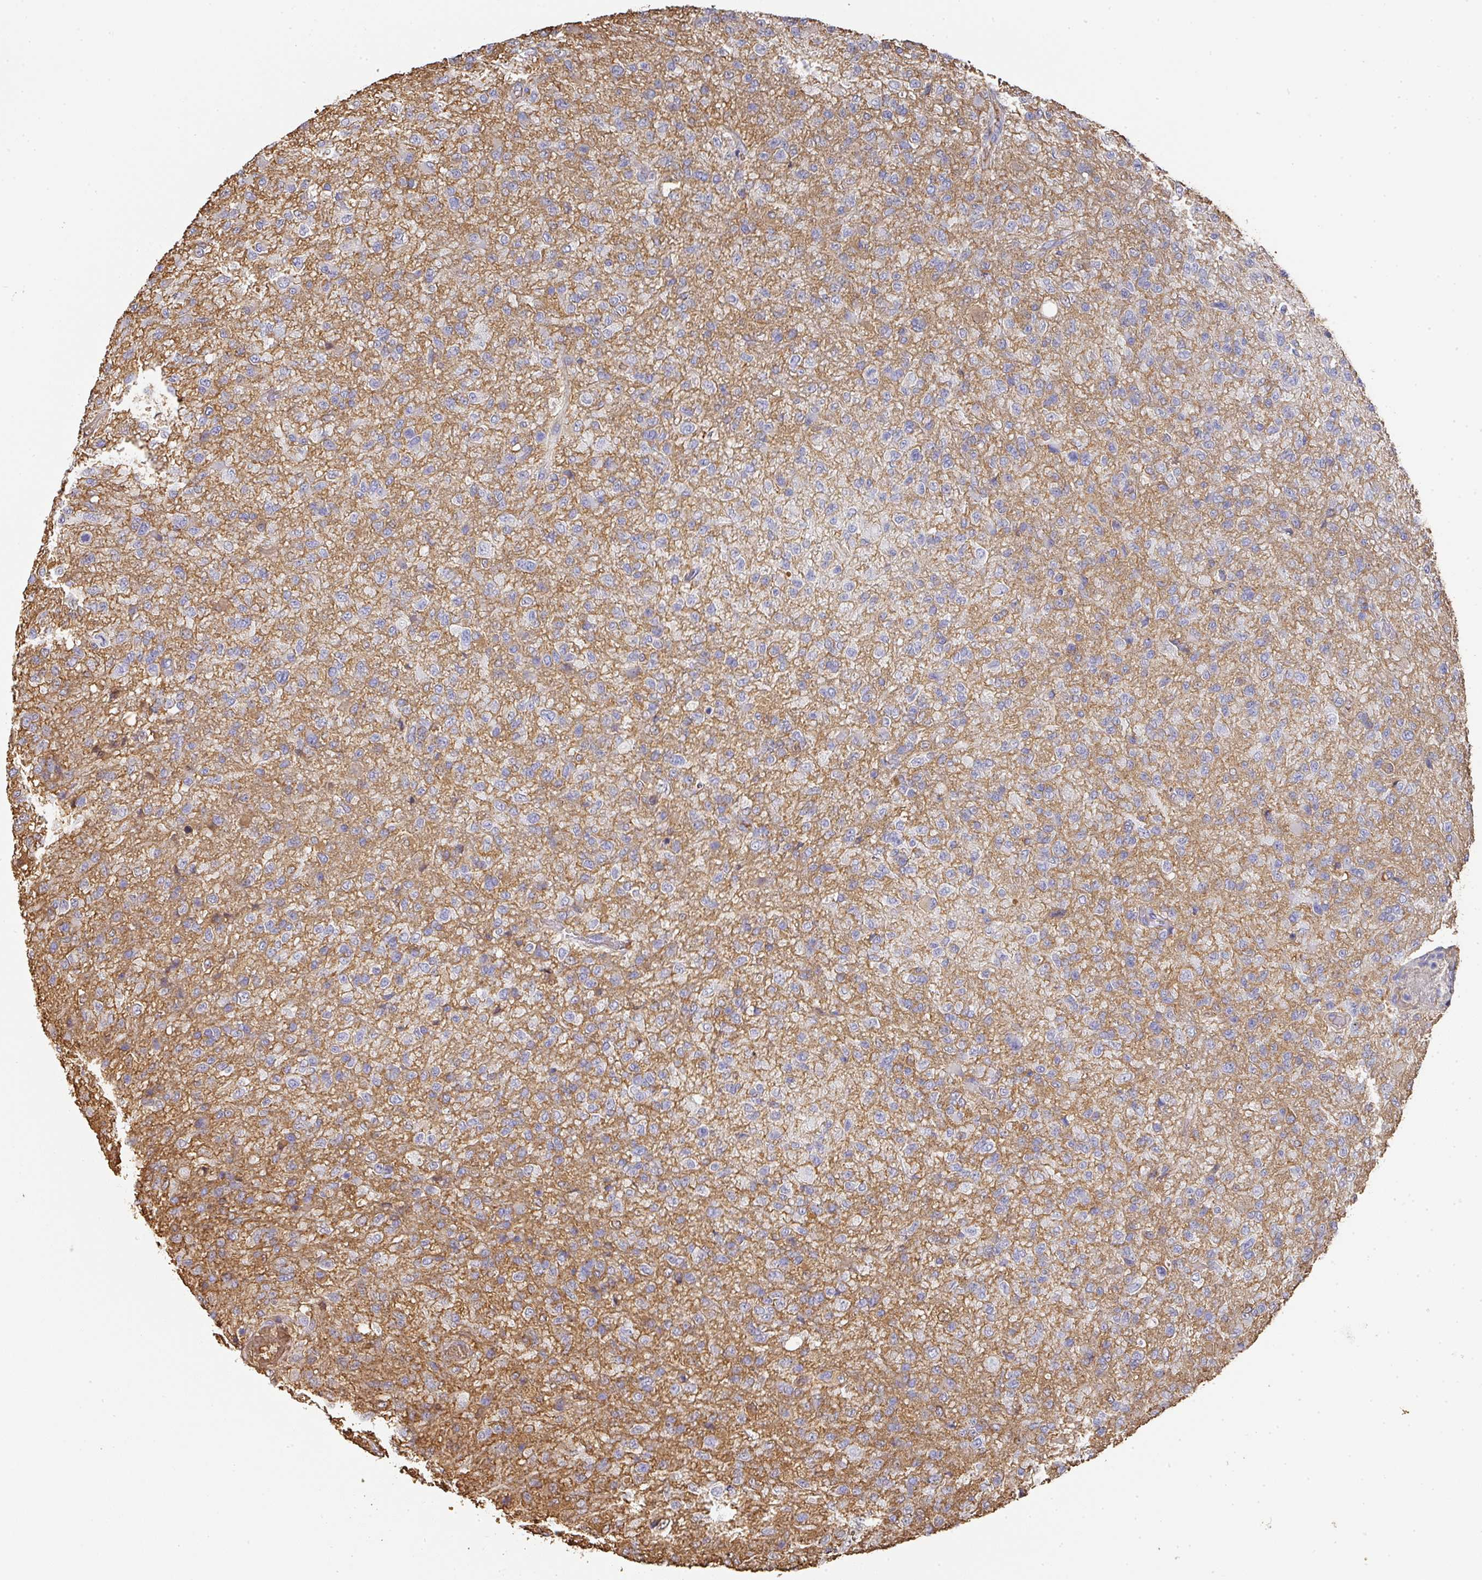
{"staining": {"intensity": "negative", "quantity": "none", "location": "none"}, "tissue": "glioma", "cell_type": "Tumor cells", "image_type": "cancer", "snomed": [{"axis": "morphology", "description": "Glioma, malignant, High grade"}, {"axis": "topography", "description": "Brain"}], "caption": "A high-resolution image shows IHC staining of malignant high-grade glioma, which reveals no significant positivity in tumor cells.", "gene": "ALB", "patient": {"sex": "female", "age": 74}}